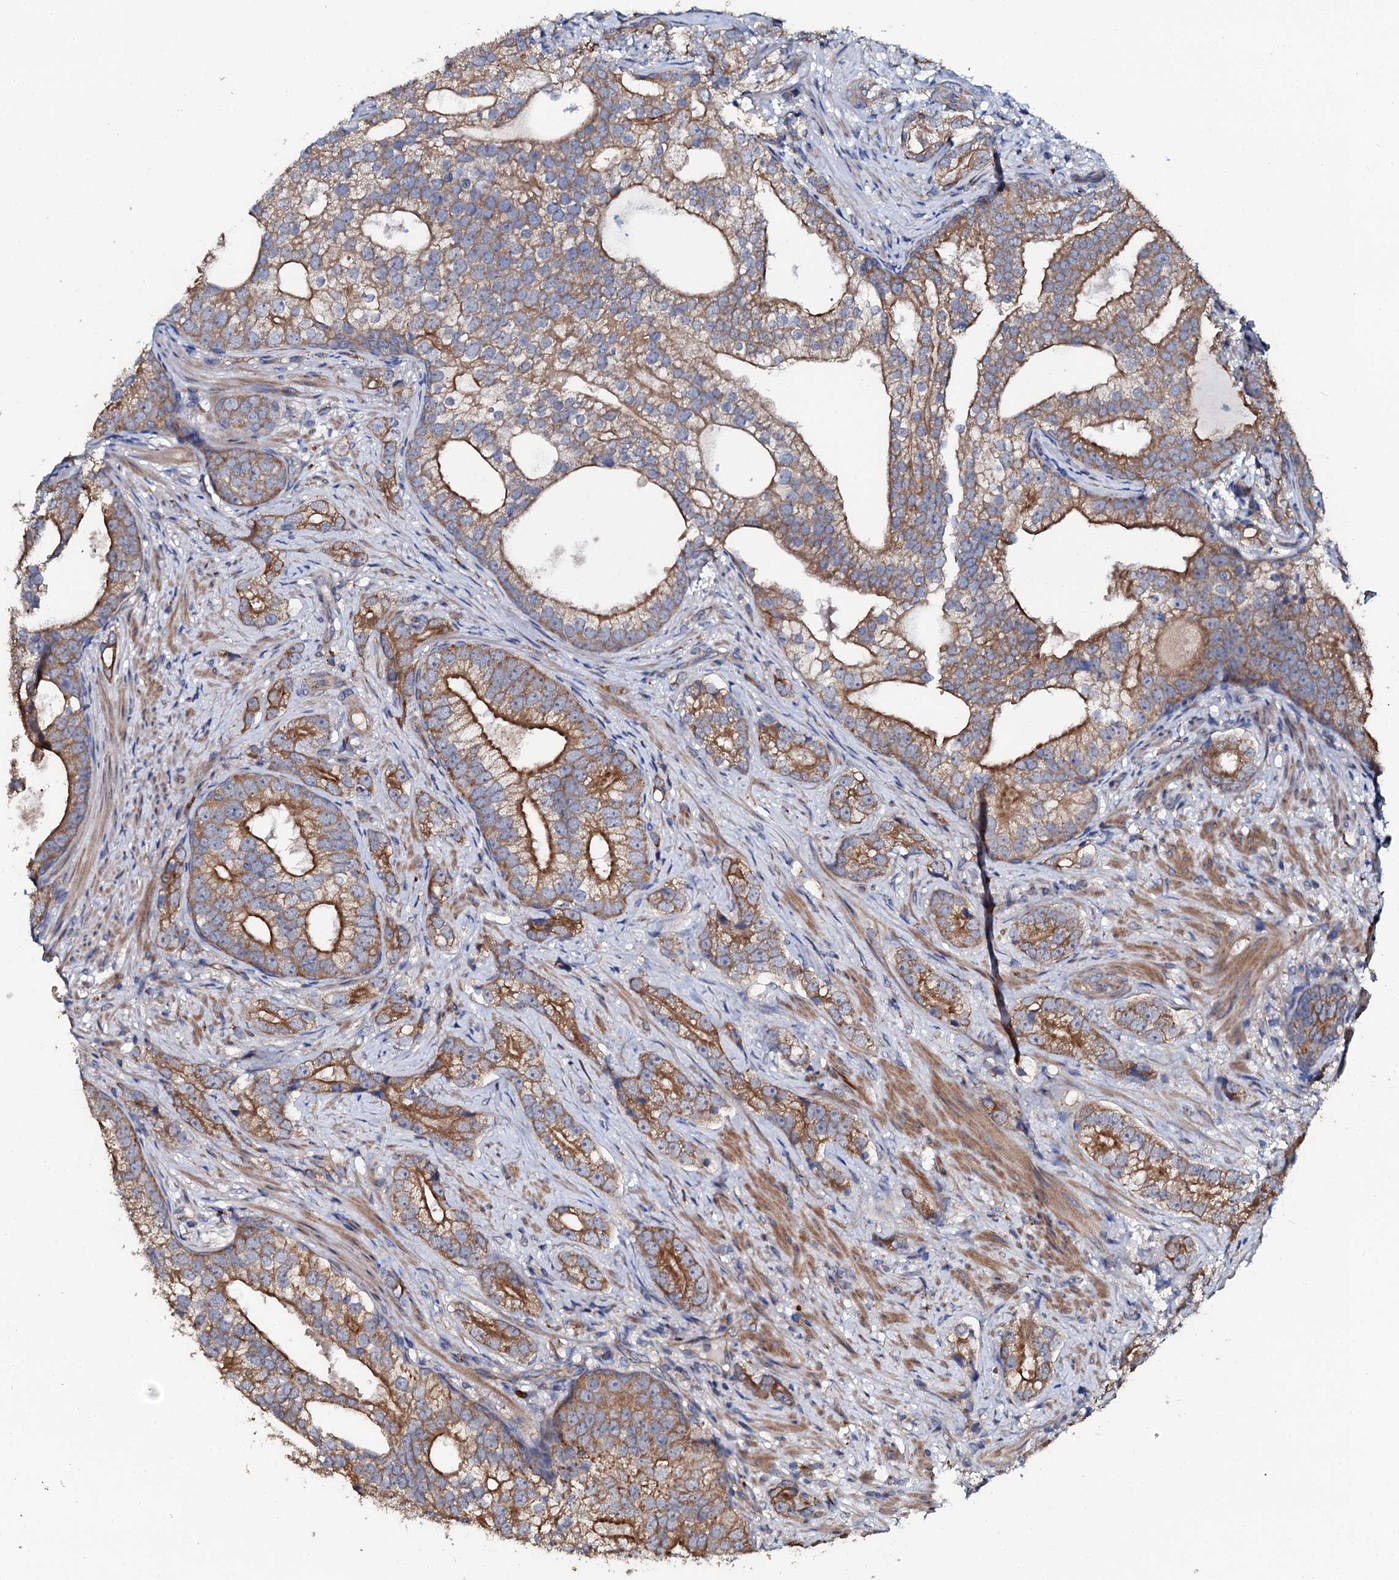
{"staining": {"intensity": "strong", "quantity": "25%-75%", "location": "cytoplasmic/membranous"}, "tissue": "prostate cancer", "cell_type": "Tumor cells", "image_type": "cancer", "snomed": [{"axis": "morphology", "description": "Adenocarcinoma, High grade"}, {"axis": "topography", "description": "Prostate"}], "caption": "This is a histology image of IHC staining of prostate high-grade adenocarcinoma, which shows strong positivity in the cytoplasmic/membranous of tumor cells.", "gene": "GLCE", "patient": {"sex": "male", "age": 75}}